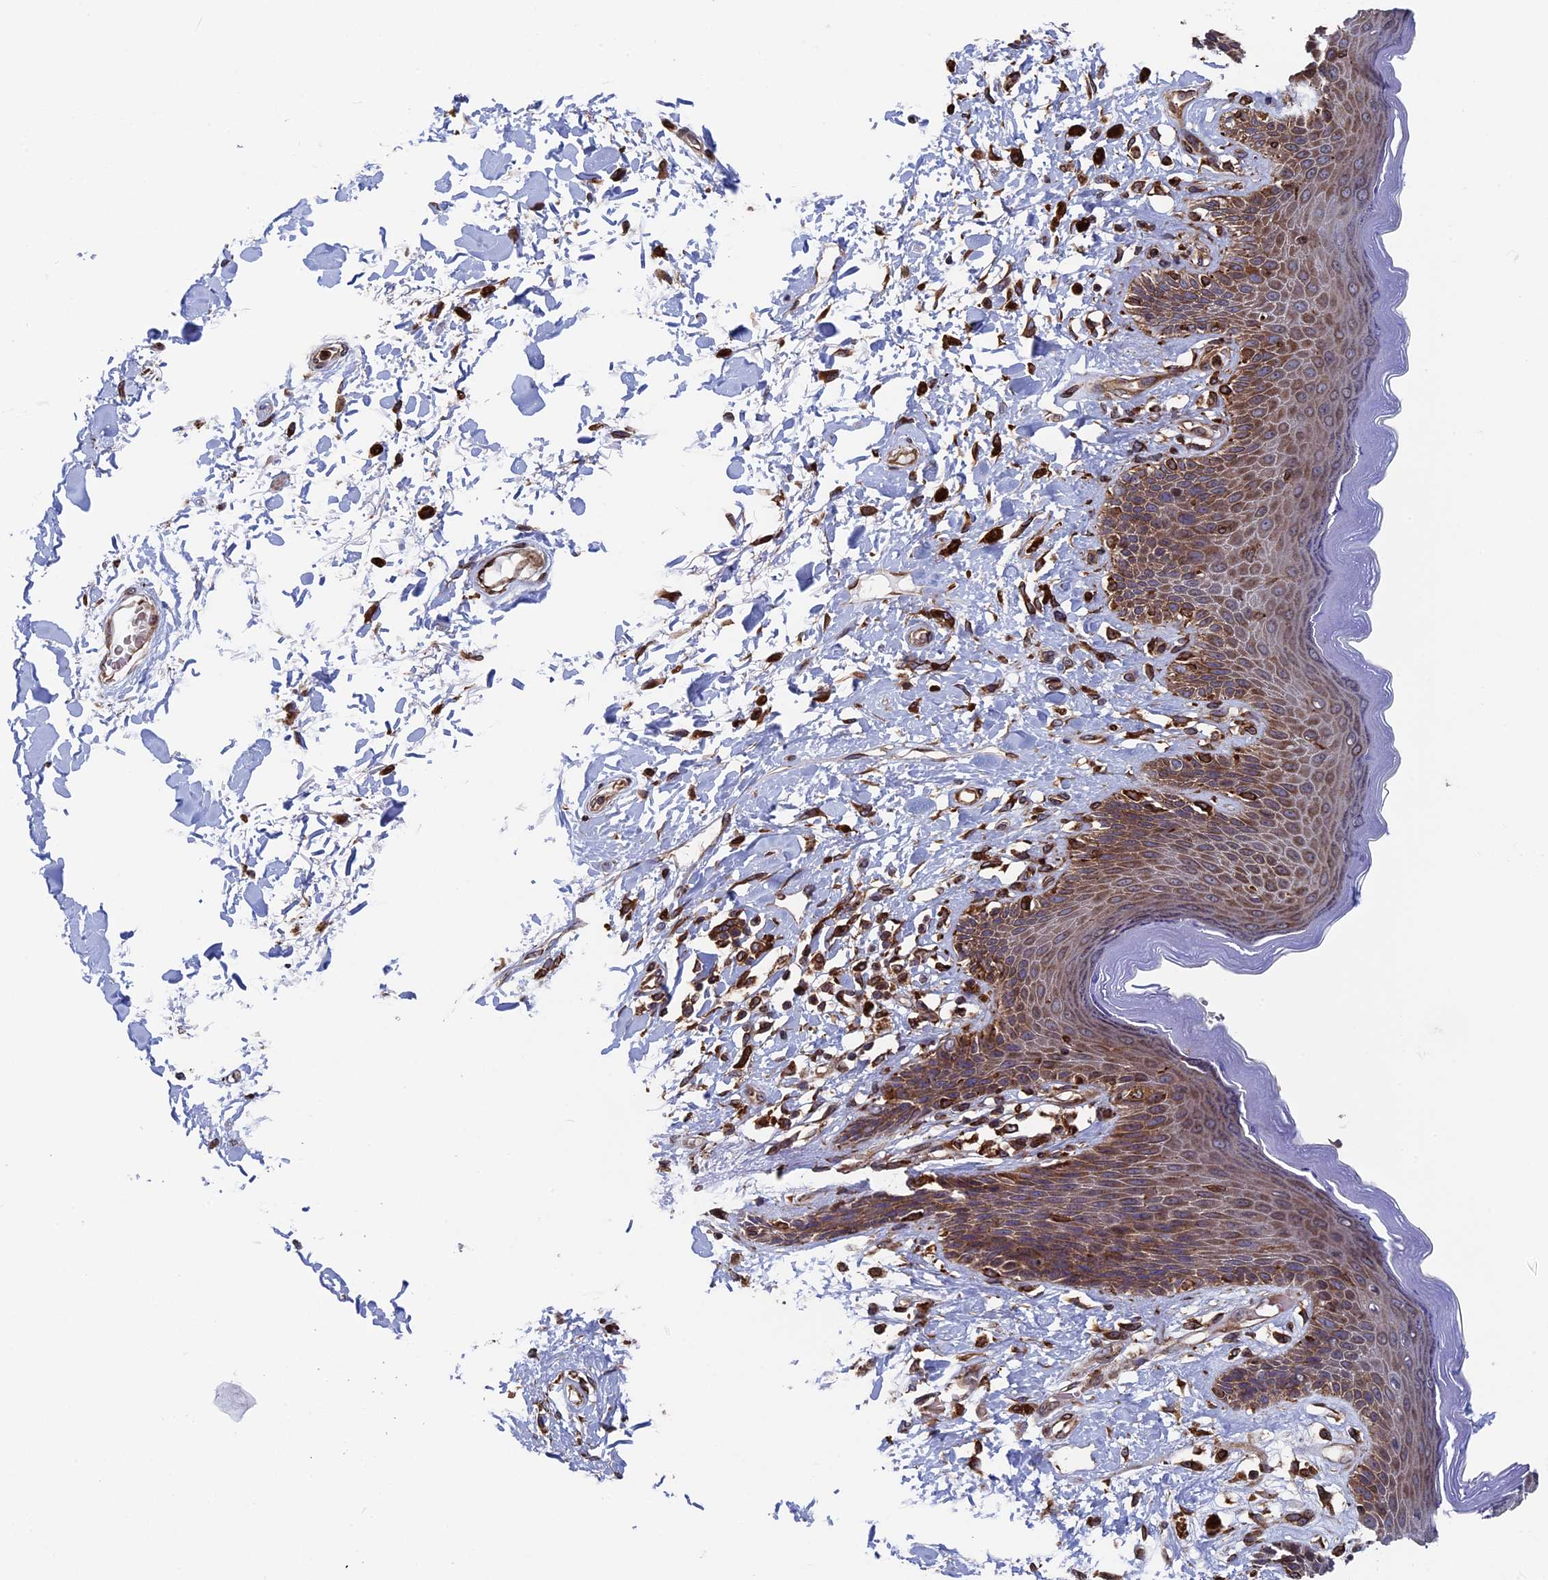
{"staining": {"intensity": "moderate", "quantity": ">75%", "location": "cytoplasmic/membranous"}, "tissue": "skin", "cell_type": "Epidermal cells", "image_type": "normal", "snomed": [{"axis": "morphology", "description": "Normal tissue, NOS"}, {"axis": "topography", "description": "Anal"}], "caption": "Skin stained with a brown dye shows moderate cytoplasmic/membranous positive staining in about >75% of epidermal cells.", "gene": "RPUSD1", "patient": {"sex": "female", "age": 78}}